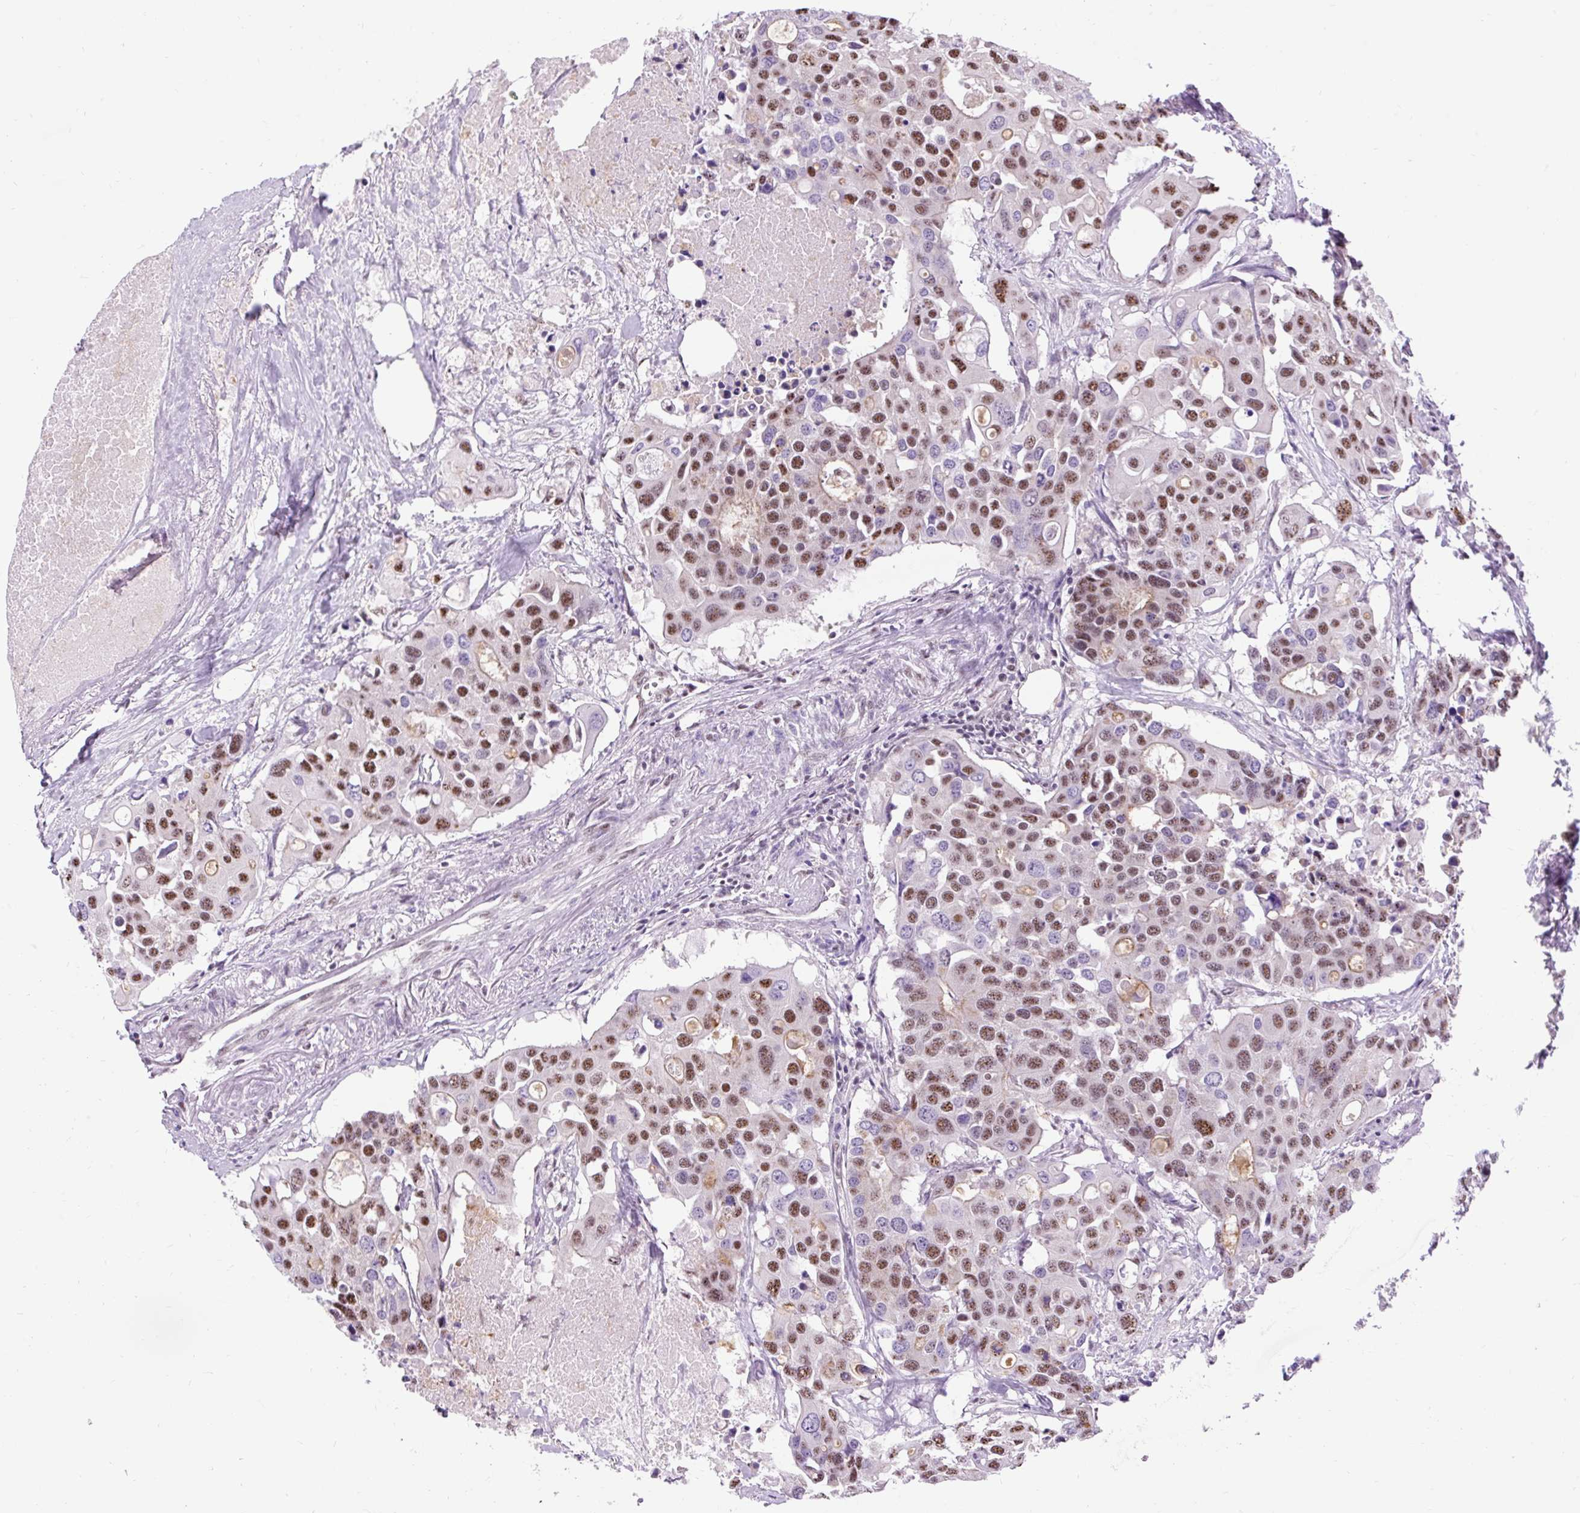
{"staining": {"intensity": "moderate", "quantity": ">75%", "location": "nuclear"}, "tissue": "colorectal cancer", "cell_type": "Tumor cells", "image_type": "cancer", "snomed": [{"axis": "morphology", "description": "Adenocarcinoma, NOS"}, {"axis": "topography", "description": "Colon"}], "caption": "A high-resolution histopathology image shows immunohistochemistry staining of adenocarcinoma (colorectal), which shows moderate nuclear staining in about >75% of tumor cells.", "gene": "SMC5", "patient": {"sex": "male", "age": 77}}